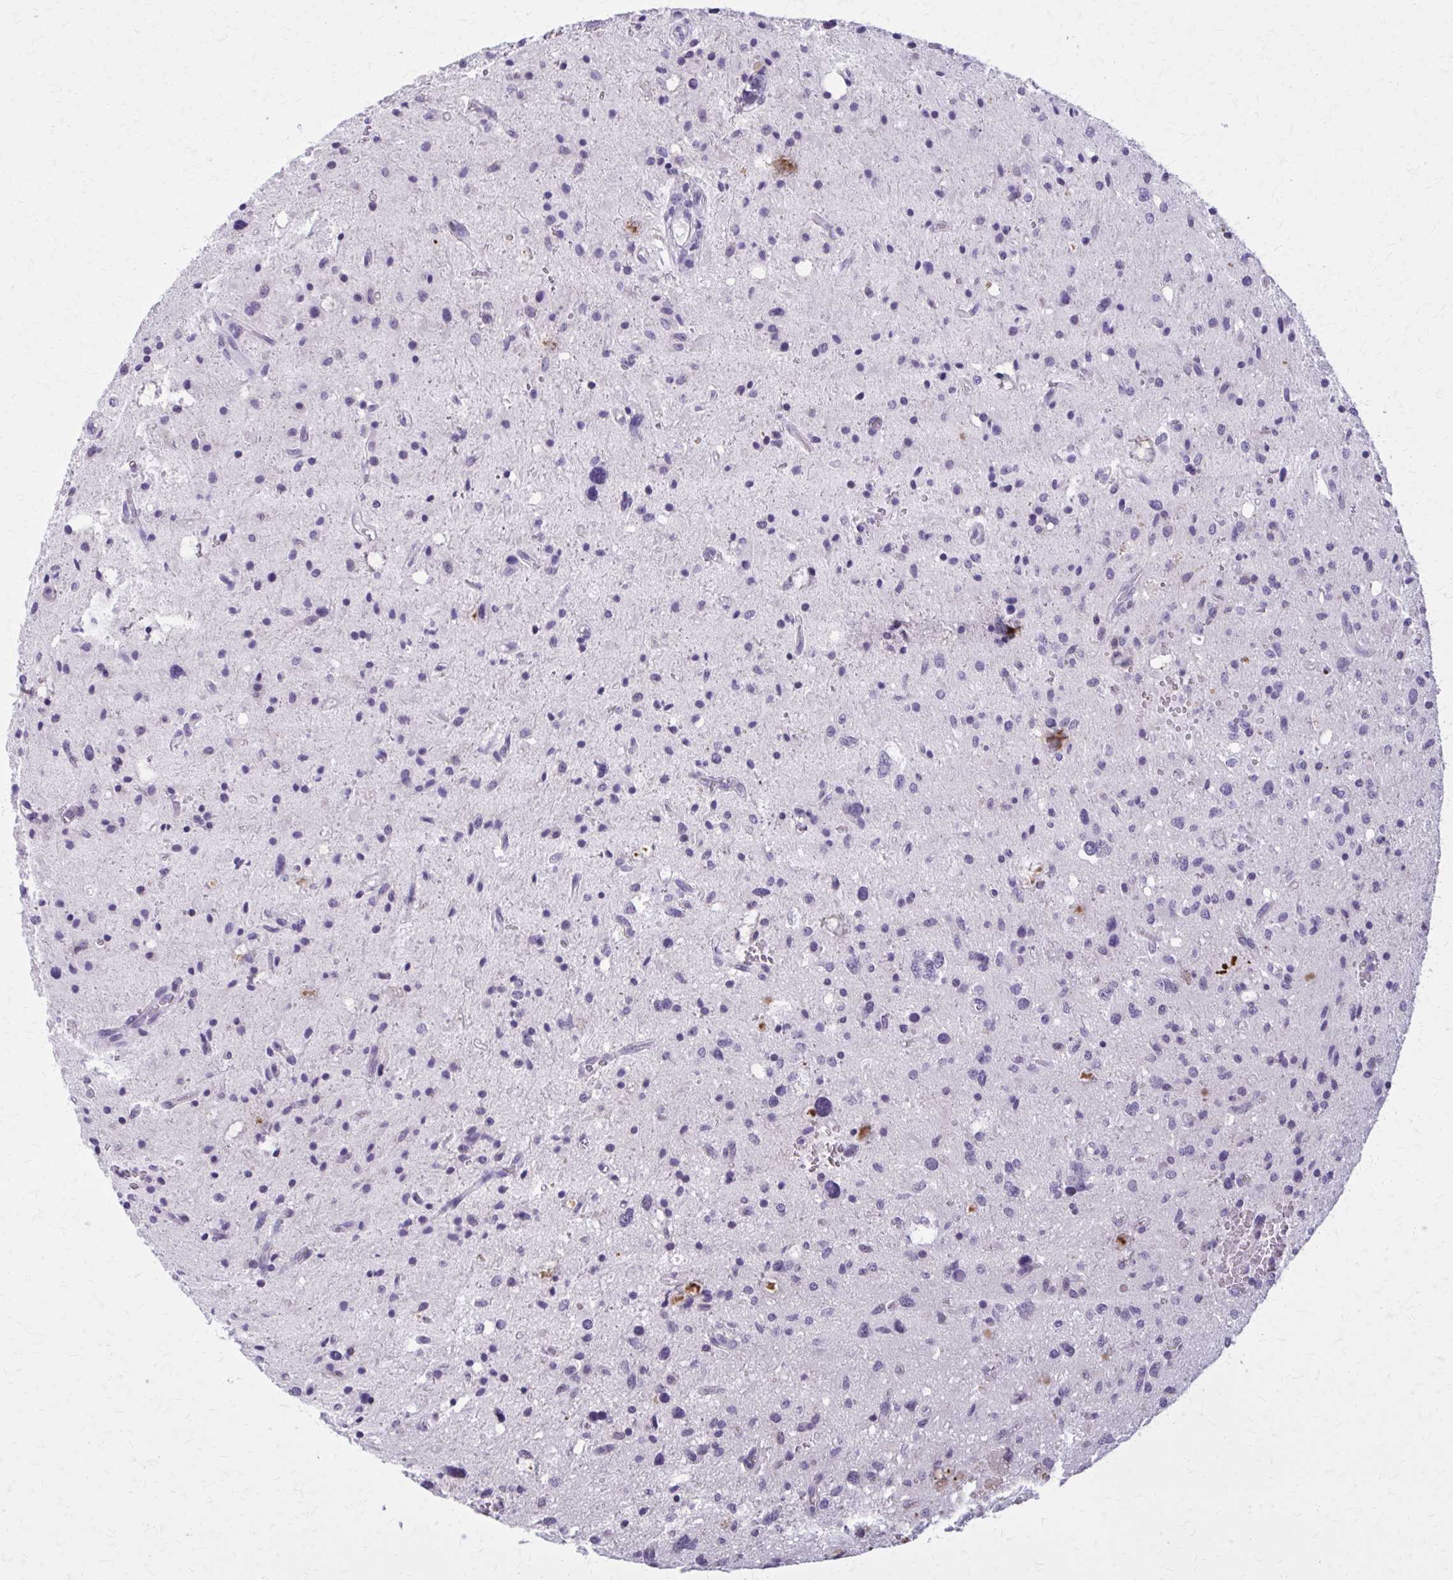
{"staining": {"intensity": "negative", "quantity": "none", "location": "none"}, "tissue": "glioma", "cell_type": "Tumor cells", "image_type": "cancer", "snomed": [{"axis": "morphology", "description": "Glioma, malignant, Low grade"}, {"axis": "topography", "description": "Brain"}], "caption": "DAB (3,3'-diaminobenzidine) immunohistochemical staining of human glioma shows no significant positivity in tumor cells.", "gene": "OR4A47", "patient": {"sex": "female", "age": 58}}